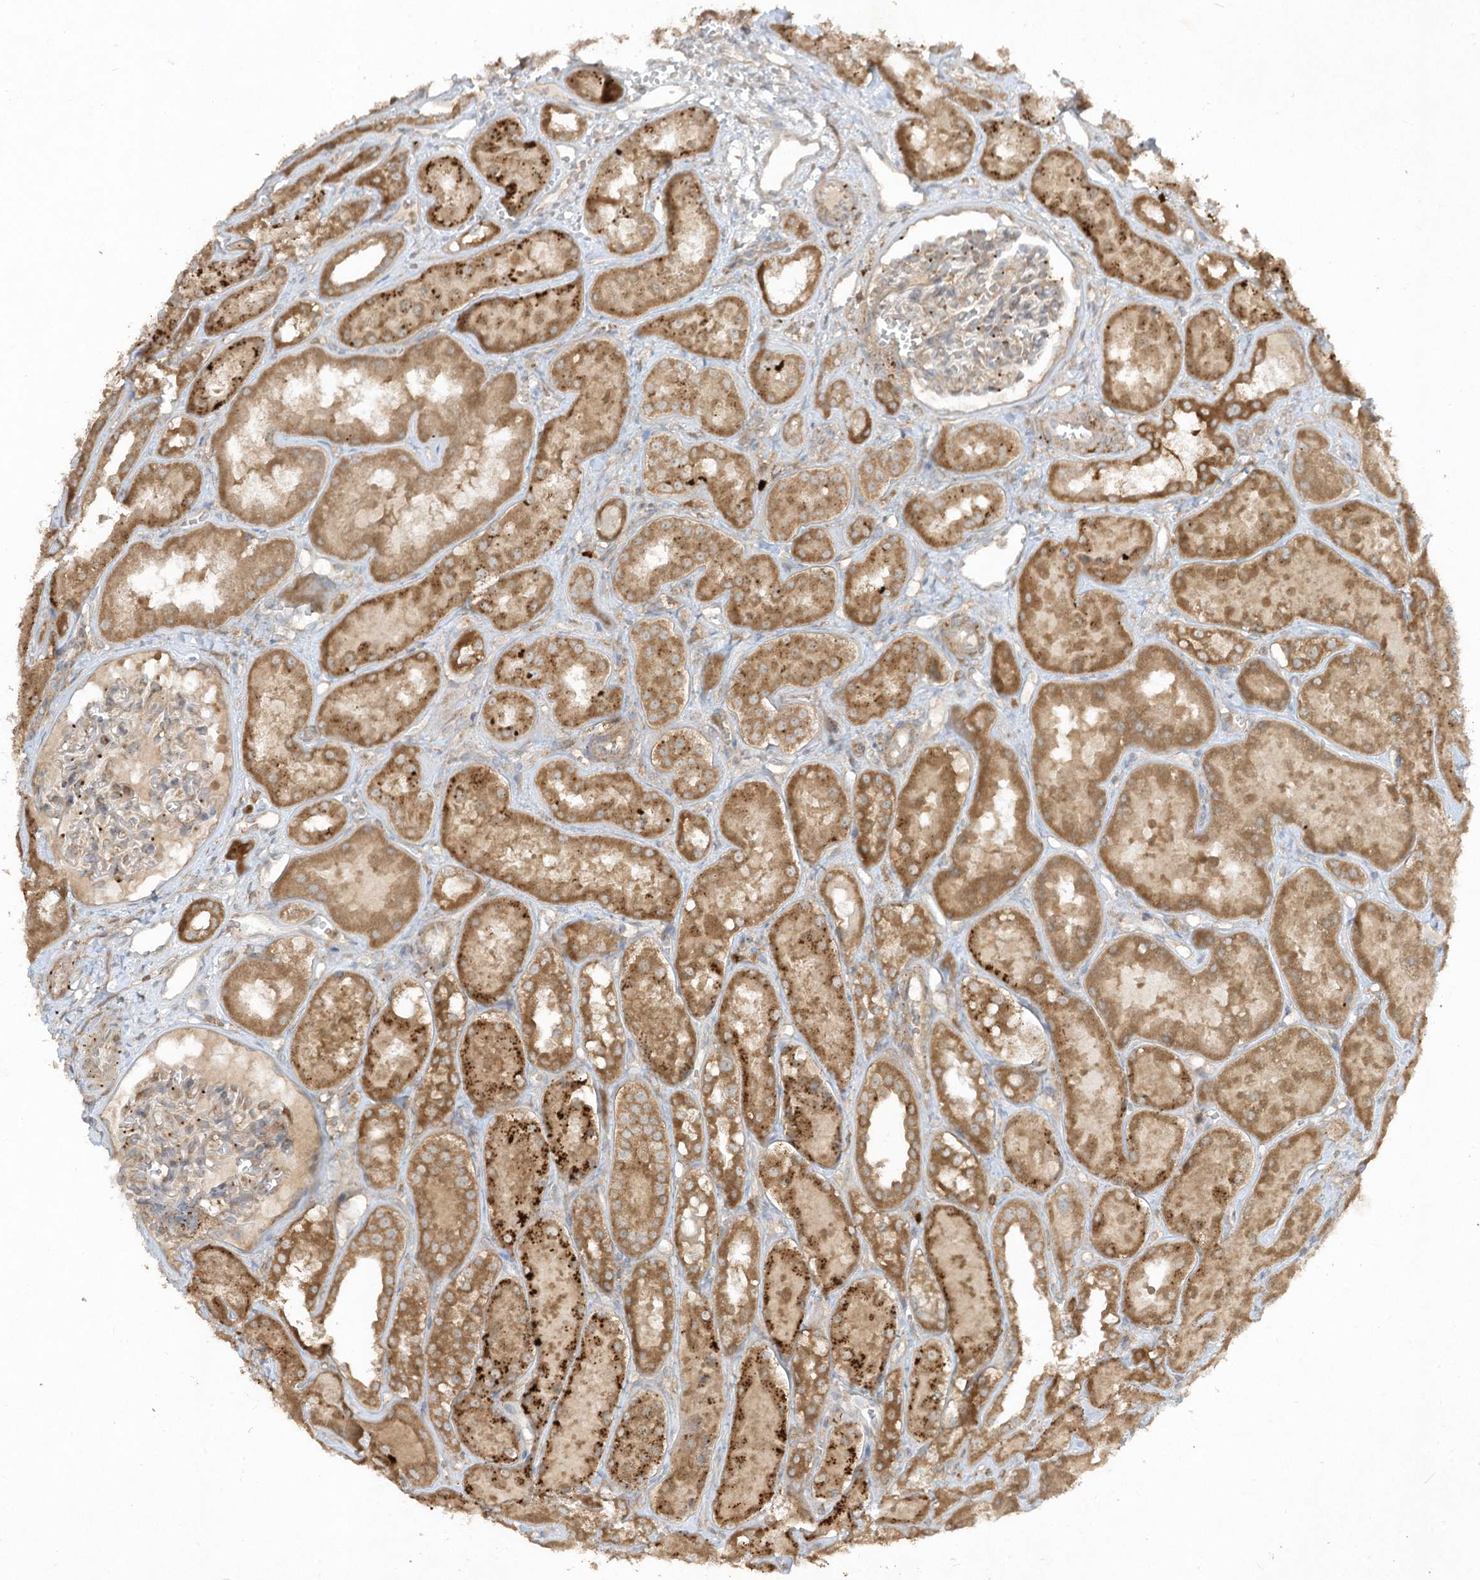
{"staining": {"intensity": "moderate", "quantity": "<25%", "location": "cytoplasmic/membranous"}, "tissue": "kidney", "cell_type": "Cells in glomeruli", "image_type": "normal", "snomed": [{"axis": "morphology", "description": "Normal tissue, NOS"}, {"axis": "topography", "description": "Kidney"}], "caption": "DAB (3,3'-diaminobenzidine) immunohistochemical staining of benign human kidney displays moderate cytoplasmic/membranous protein positivity in approximately <25% of cells in glomeruli. The protein is stained brown, and the nuclei are stained in blue (DAB (3,3'-diaminobenzidine) IHC with brightfield microscopy, high magnification).", "gene": "LDAH", "patient": {"sex": "male", "age": 16}}